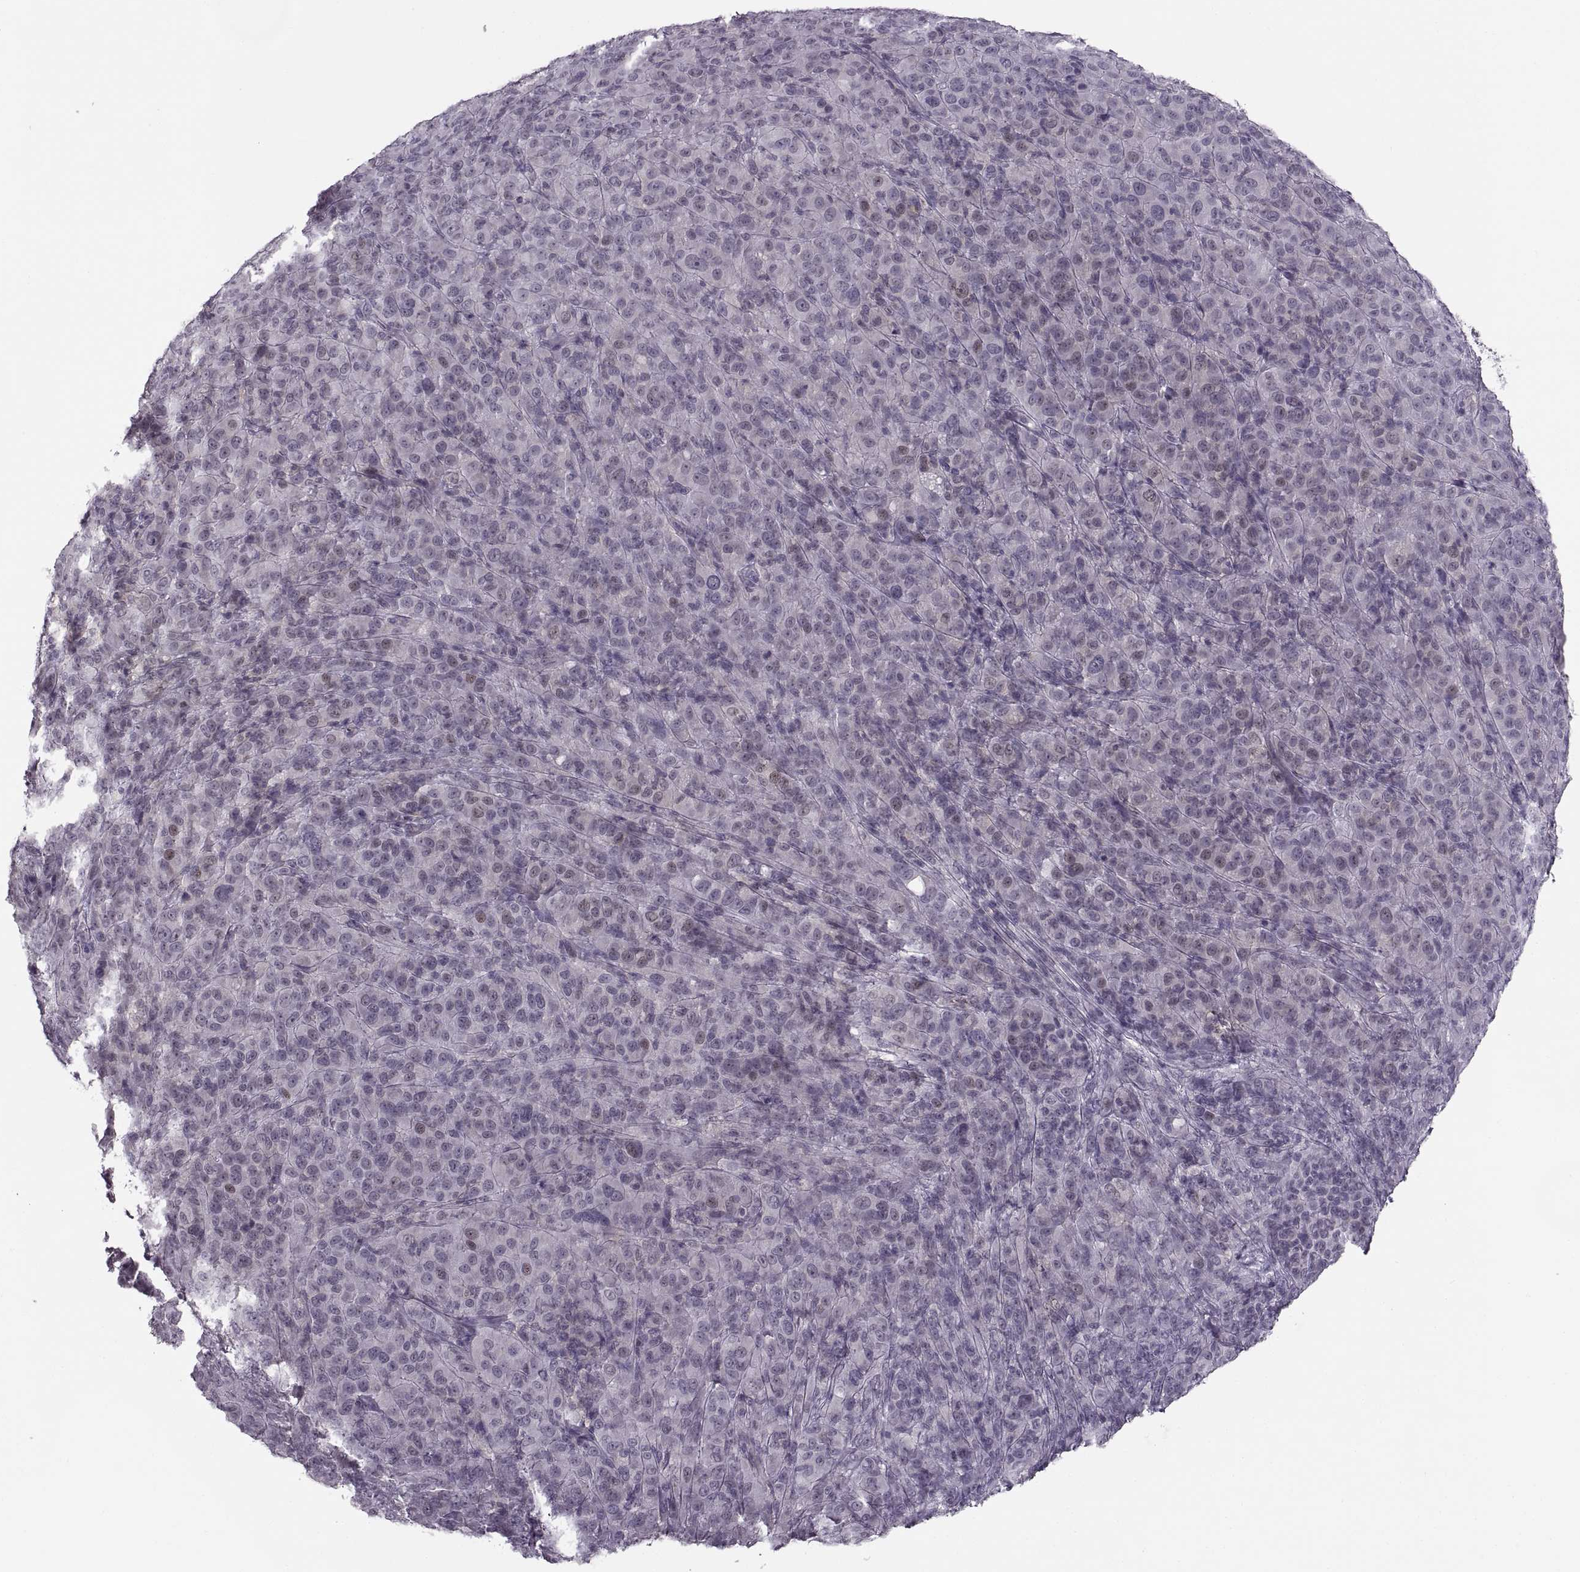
{"staining": {"intensity": "weak", "quantity": "<25%", "location": "nuclear"}, "tissue": "melanoma", "cell_type": "Tumor cells", "image_type": "cancer", "snomed": [{"axis": "morphology", "description": "Malignant melanoma, NOS"}, {"axis": "topography", "description": "Skin"}], "caption": "There is no significant staining in tumor cells of malignant melanoma.", "gene": "LUZP2", "patient": {"sex": "female", "age": 87}}